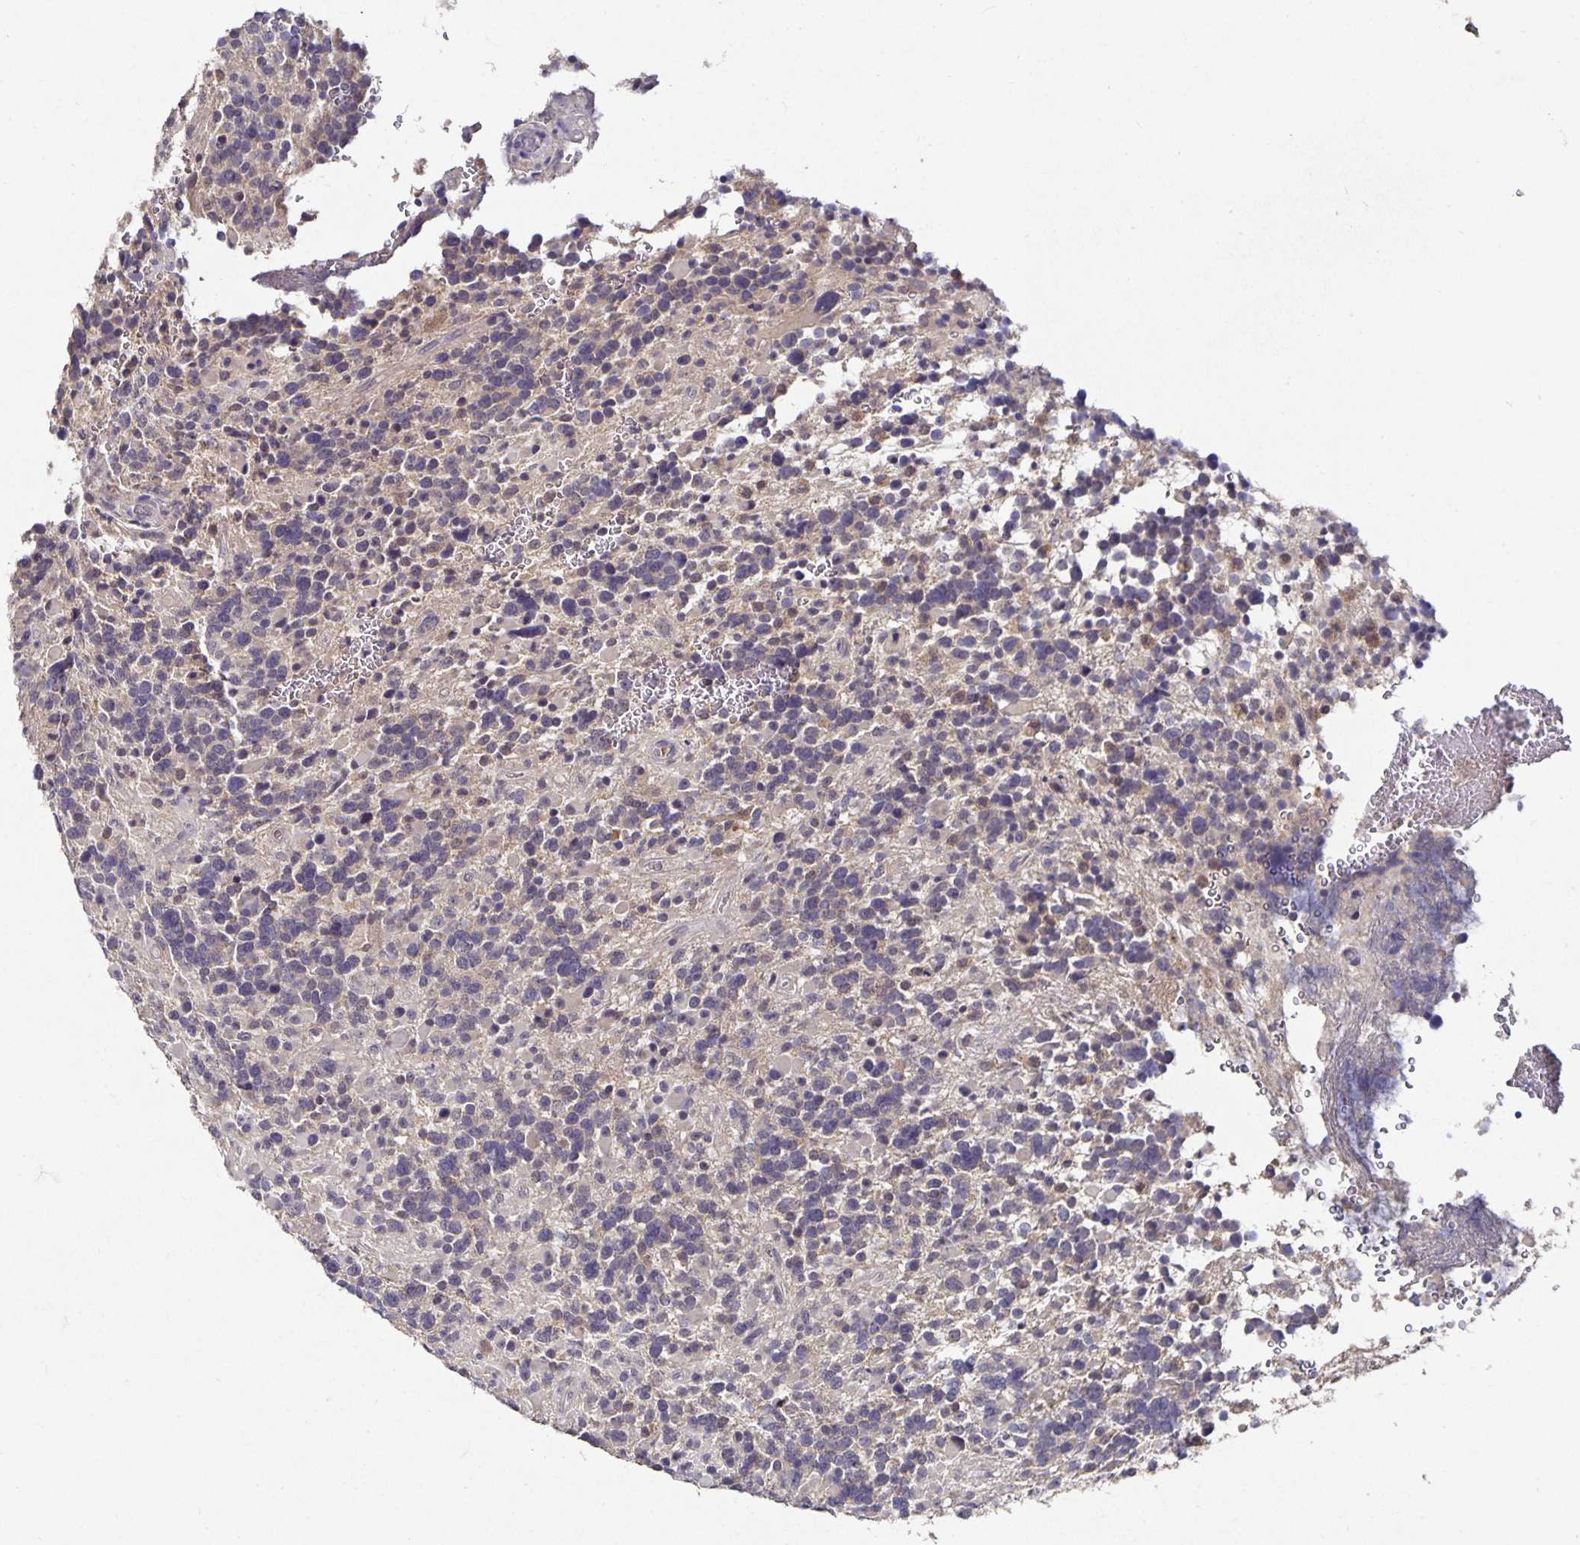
{"staining": {"intensity": "negative", "quantity": "none", "location": "none"}, "tissue": "glioma", "cell_type": "Tumor cells", "image_type": "cancer", "snomed": [{"axis": "morphology", "description": "Glioma, malignant, High grade"}, {"axis": "topography", "description": "Brain"}], "caption": "Histopathology image shows no significant protein expression in tumor cells of glioma.", "gene": "HEPN1", "patient": {"sex": "female", "age": 40}}